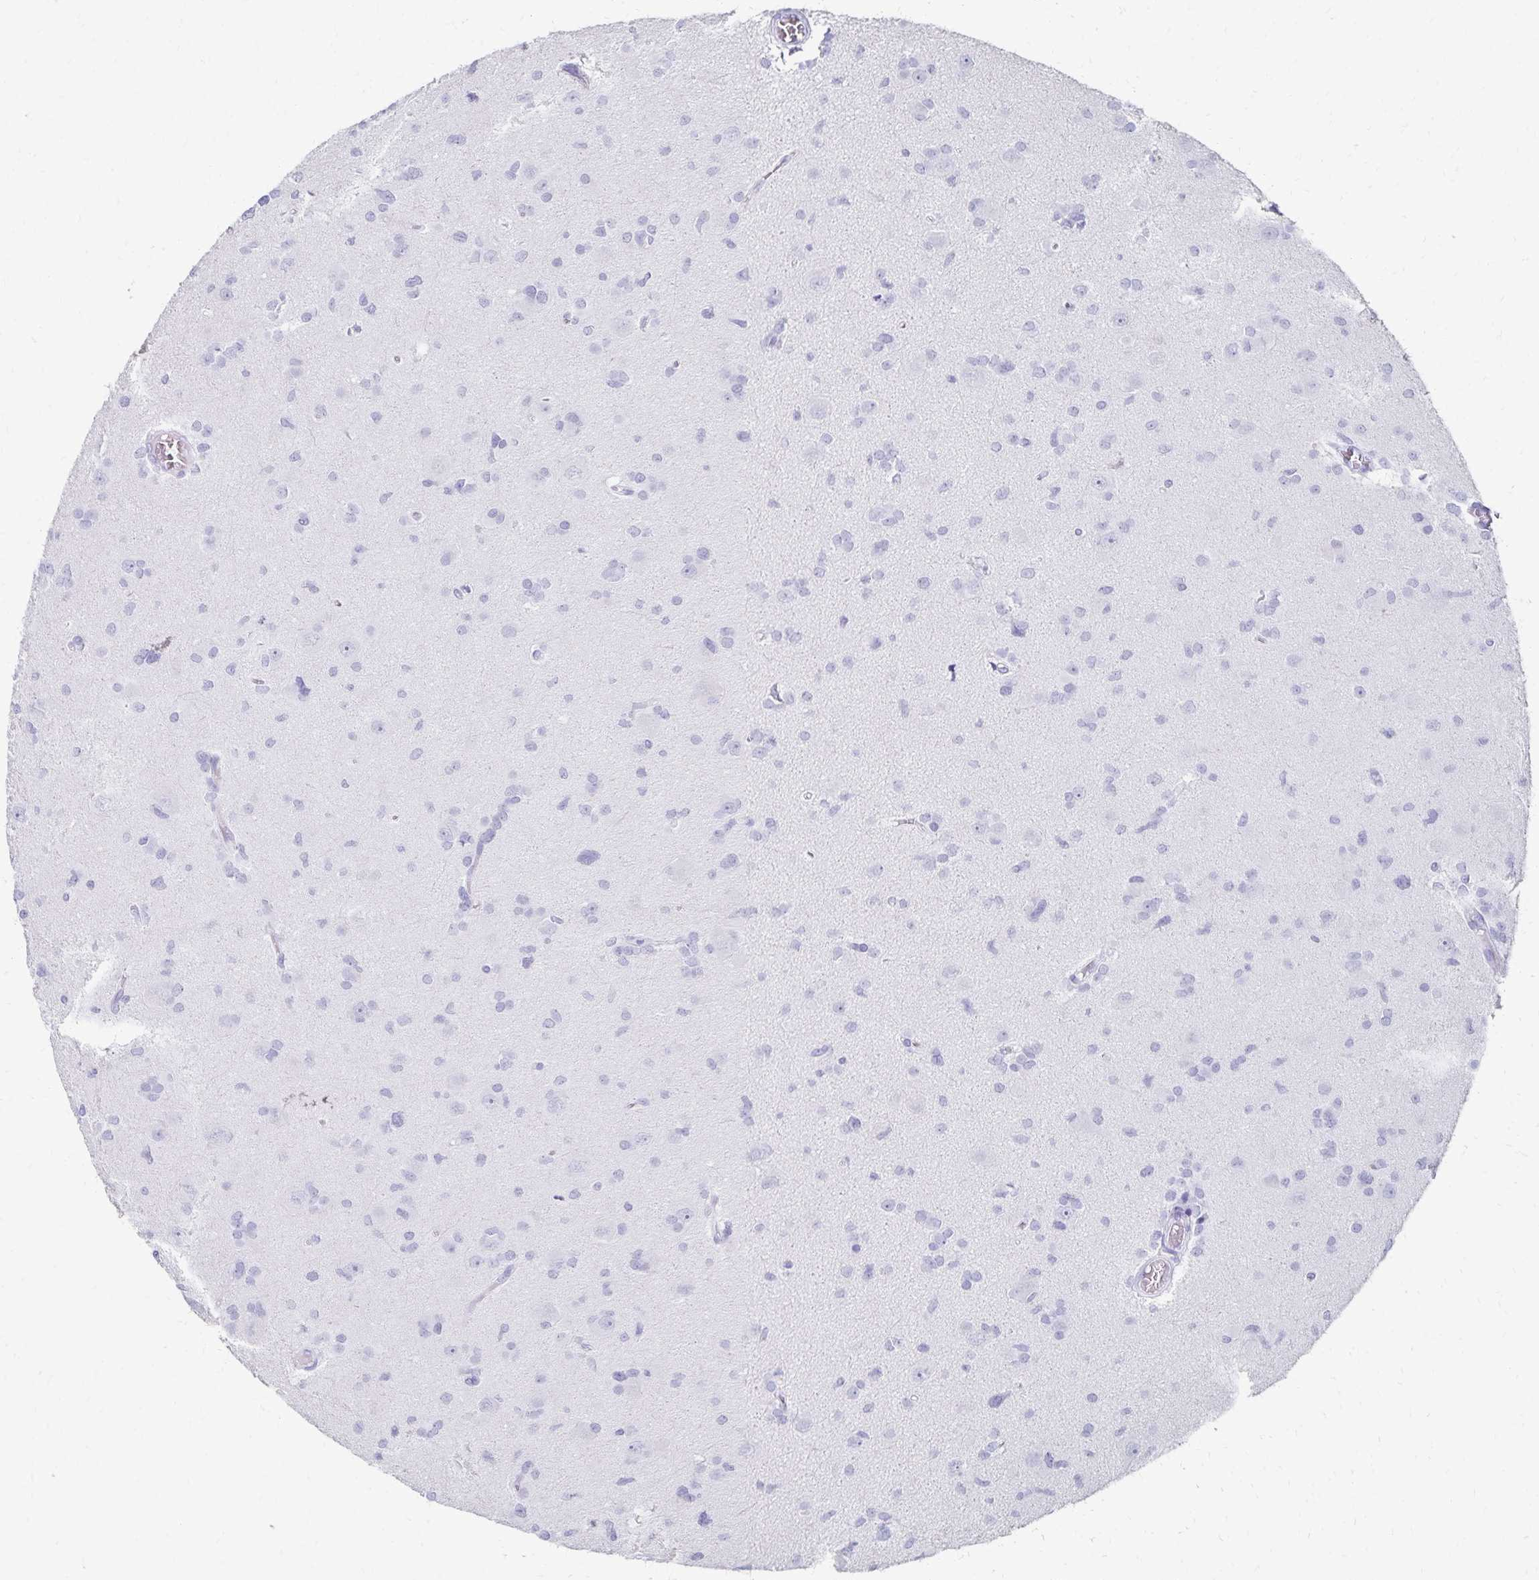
{"staining": {"intensity": "negative", "quantity": "none", "location": "none"}, "tissue": "glioma", "cell_type": "Tumor cells", "image_type": "cancer", "snomed": [{"axis": "morphology", "description": "Glioma, malignant, High grade"}, {"axis": "topography", "description": "Brain"}], "caption": "DAB (3,3'-diaminobenzidine) immunohistochemical staining of glioma shows no significant expression in tumor cells.", "gene": "GIP", "patient": {"sex": "male", "age": 23}}